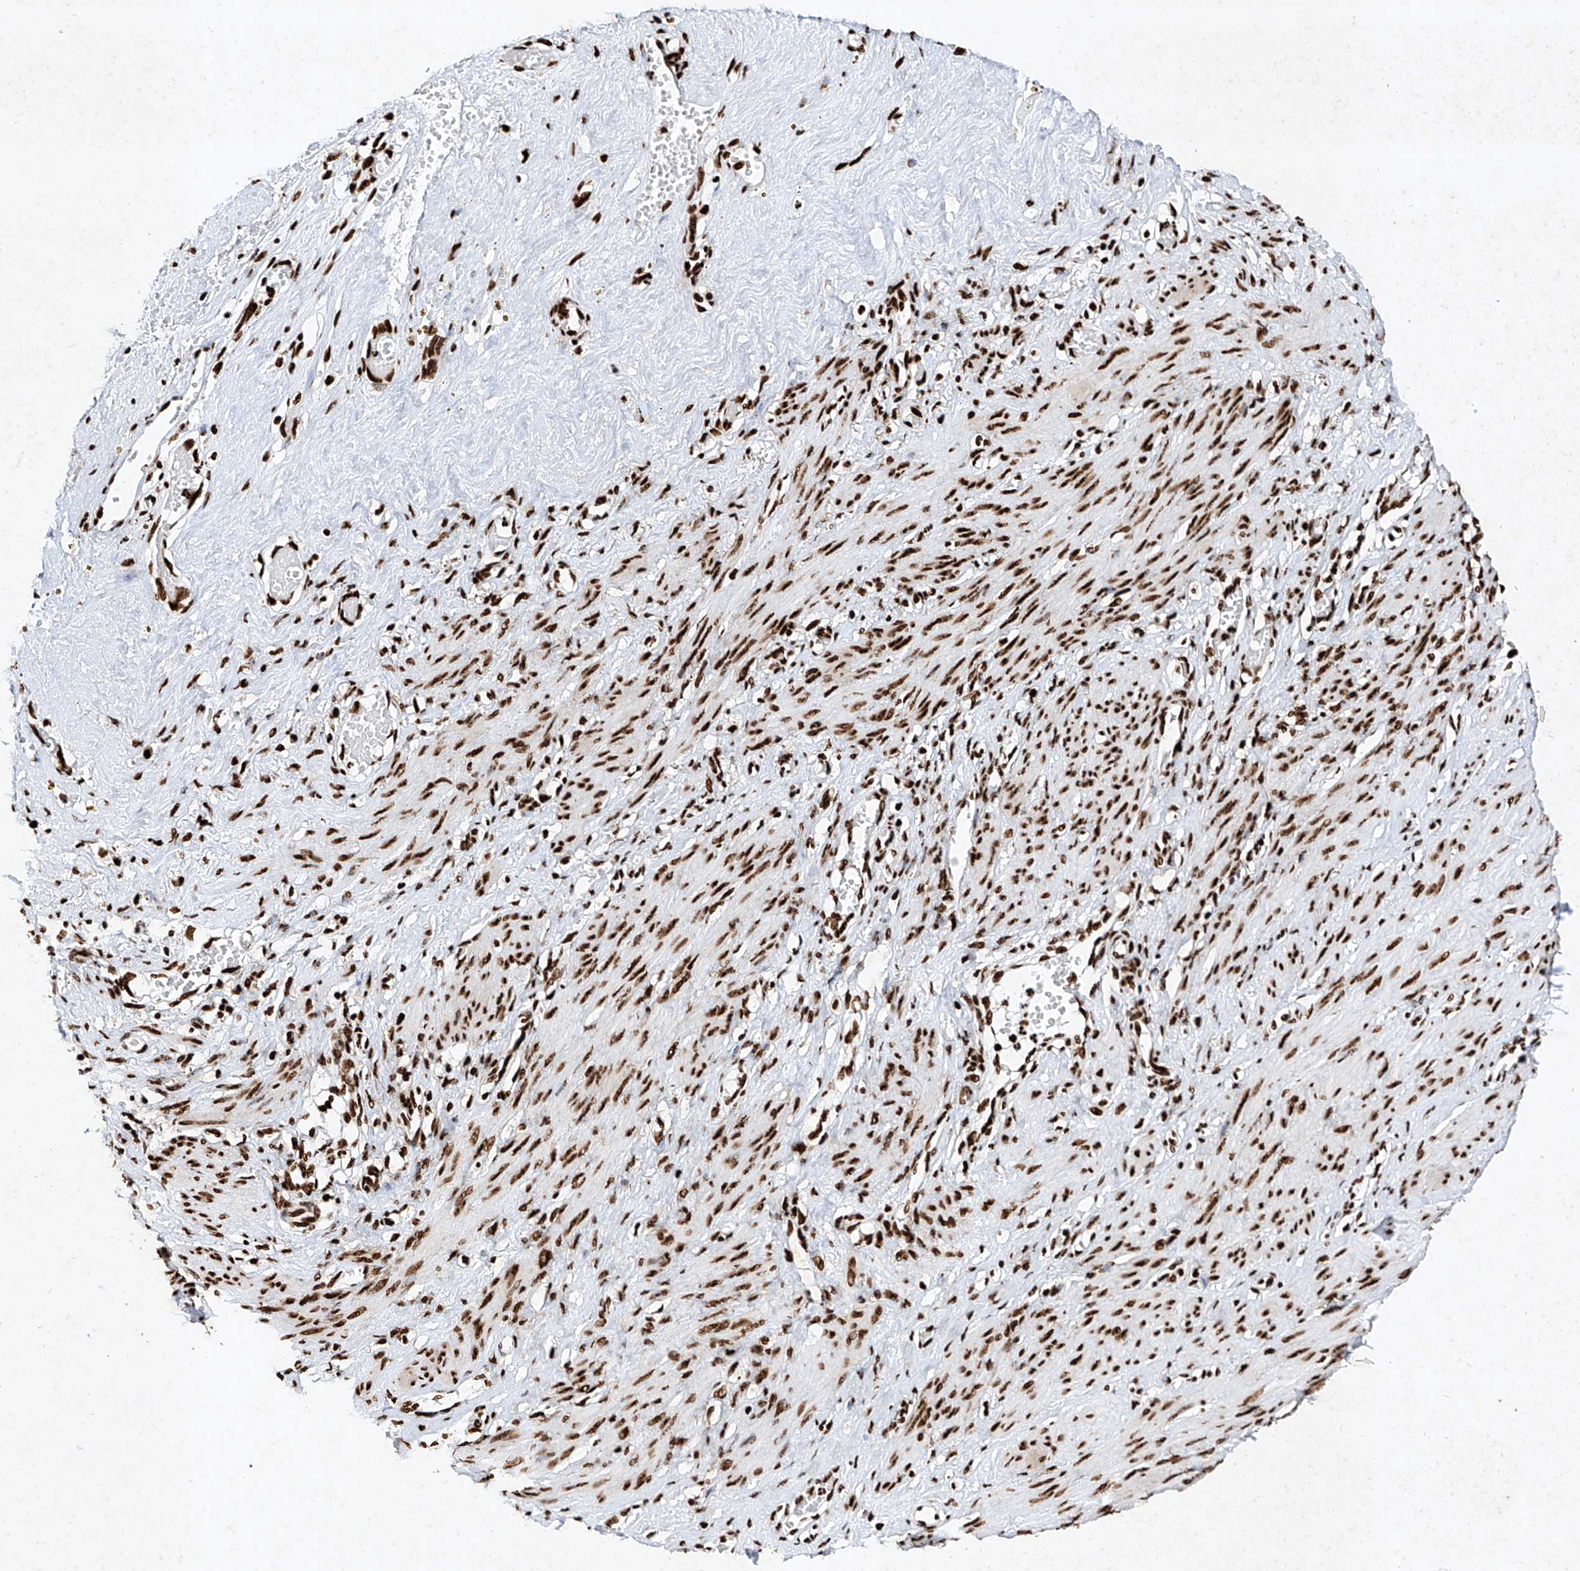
{"staining": {"intensity": "strong", "quantity": ">75%", "location": "nuclear"}, "tissue": "smooth muscle", "cell_type": "Smooth muscle cells", "image_type": "normal", "snomed": [{"axis": "morphology", "description": "Normal tissue, NOS"}, {"axis": "topography", "description": "Endometrium"}], "caption": "Protein expression analysis of unremarkable smooth muscle displays strong nuclear staining in about >75% of smooth muscle cells. (DAB (3,3'-diaminobenzidine) IHC, brown staining for protein, blue staining for nuclei).", "gene": "SRSF6", "patient": {"sex": "female", "age": 33}}